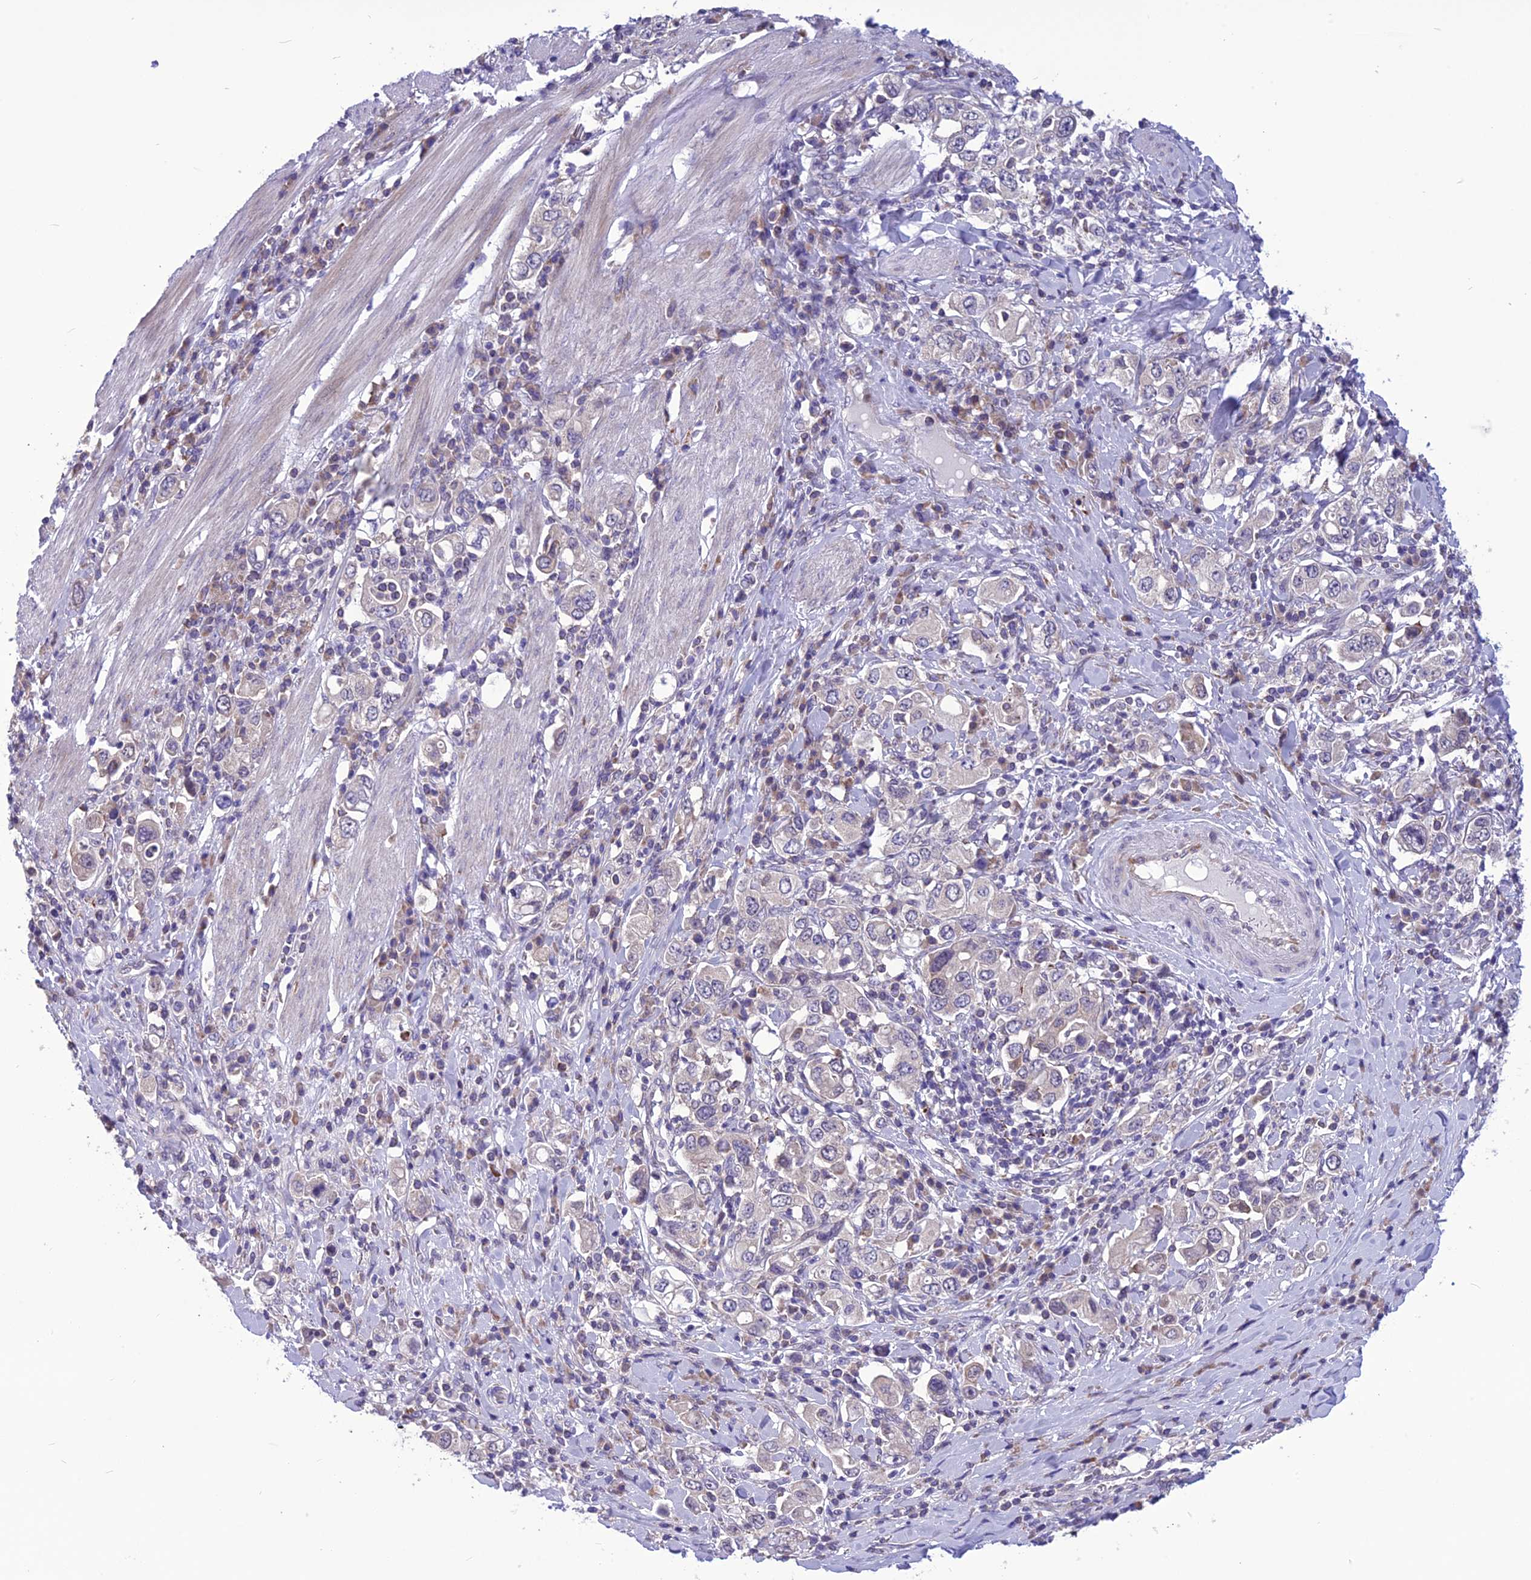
{"staining": {"intensity": "negative", "quantity": "none", "location": "none"}, "tissue": "stomach cancer", "cell_type": "Tumor cells", "image_type": "cancer", "snomed": [{"axis": "morphology", "description": "Adenocarcinoma, NOS"}, {"axis": "topography", "description": "Stomach, upper"}], "caption": "A histopathology image of human stomach cancer (adenocarcinoma) is negative for staining in tumor cells.", "gene": "PSMF1", "patient": {"sex": "male", "age": 62}}